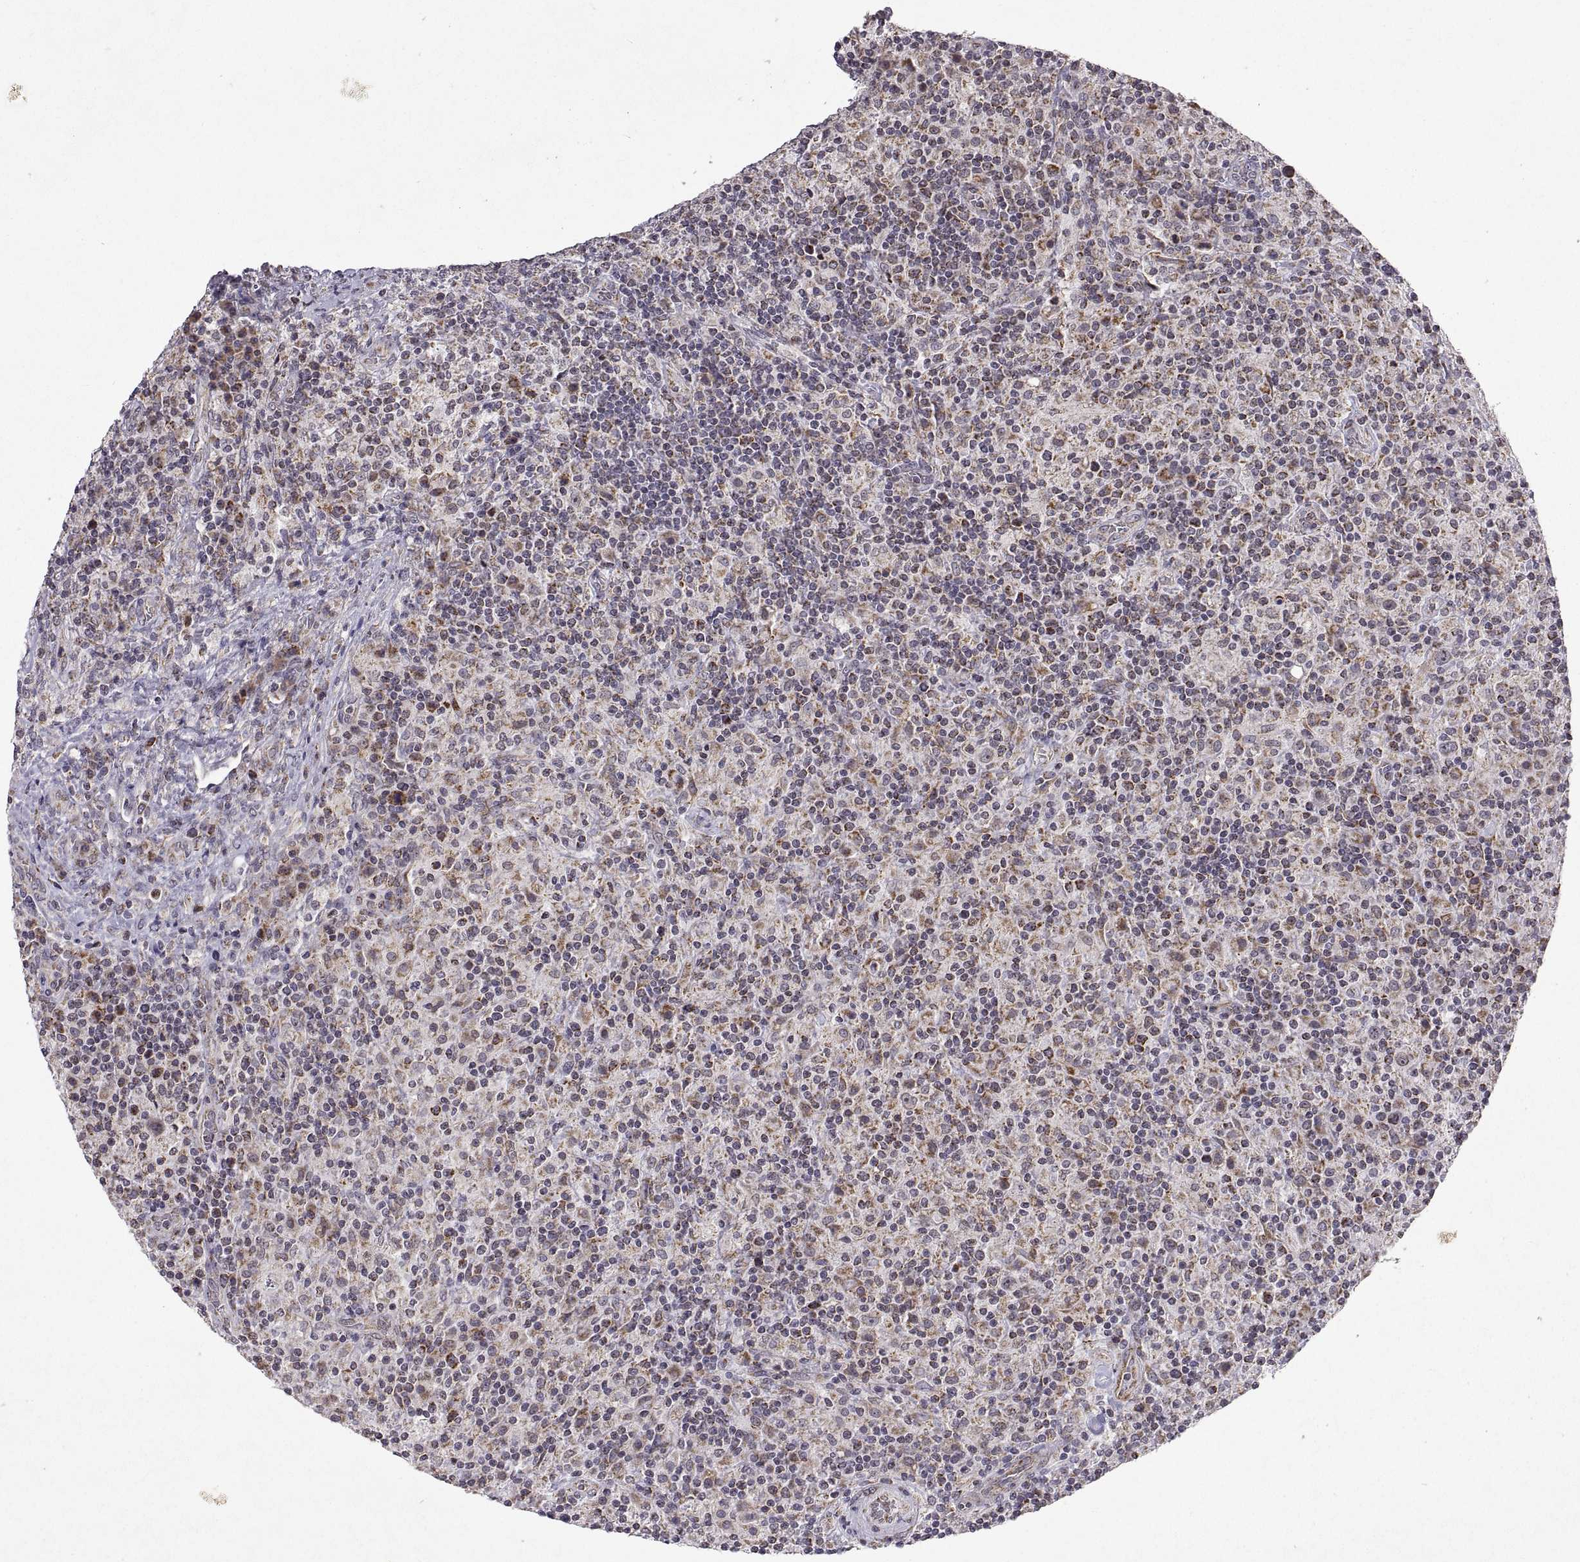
{"staining": {"intensity": "negative", "quantity": "none", "location": "none"}, "tissue": "lymphoma", "cell_type": "Tumor cells", "image_type": "cancer", "snomed": [{"axis": "morphology", "description": "Hodgkin's disease, NOS"}, {"axis": "topography", "description": "Lymph node"}], "caption": "IHC micrograph of Hodgkin's disease stained for a protein (brown), which demonstrates no expression in tumor cells.", "gene": "MANBAL", "patient": {"sex": "male", "age": 70}}